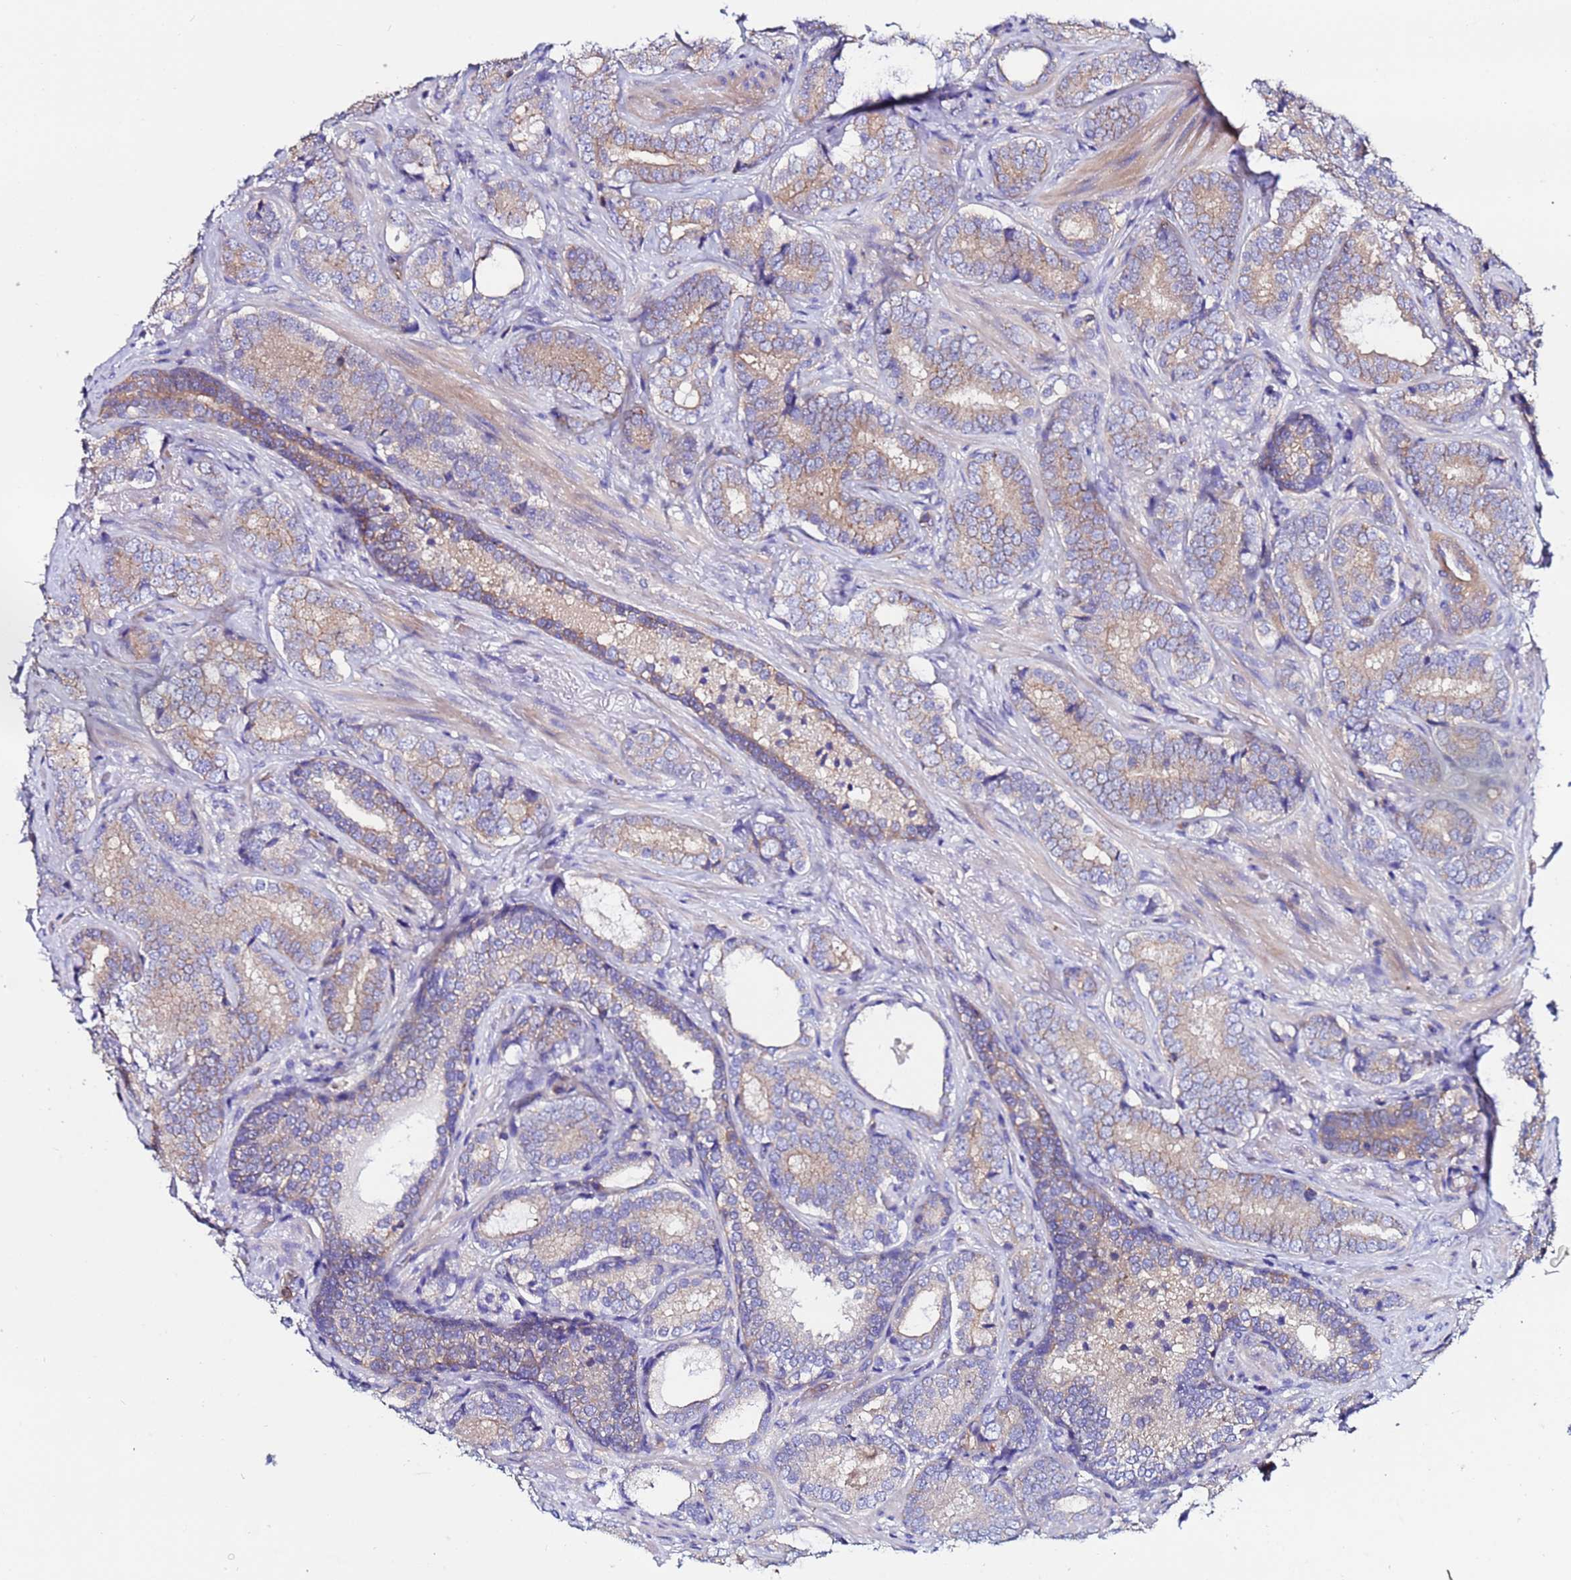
{"staining": {"intensity": "weak", "quantity": ">75%", "location": "cytoplasmic/membranous"}, "tissue": "prostate cancer", "cell_type": "Tumor cells", "image_type": "cancer", "snomed": [{"axis": "morphology", "description": "Adenocarcinoma, Low grade"}, {"axis": "topography", "description": "Prostate"}], "caption": "Tumor cells demonstrate low levels of weak cytoplasmic/membranous expression in approximately >75% of cells in prostate low-grade adenocarcinoma.", "gene": "POTEE", "patient": {"sex": "male", "age": 58}}